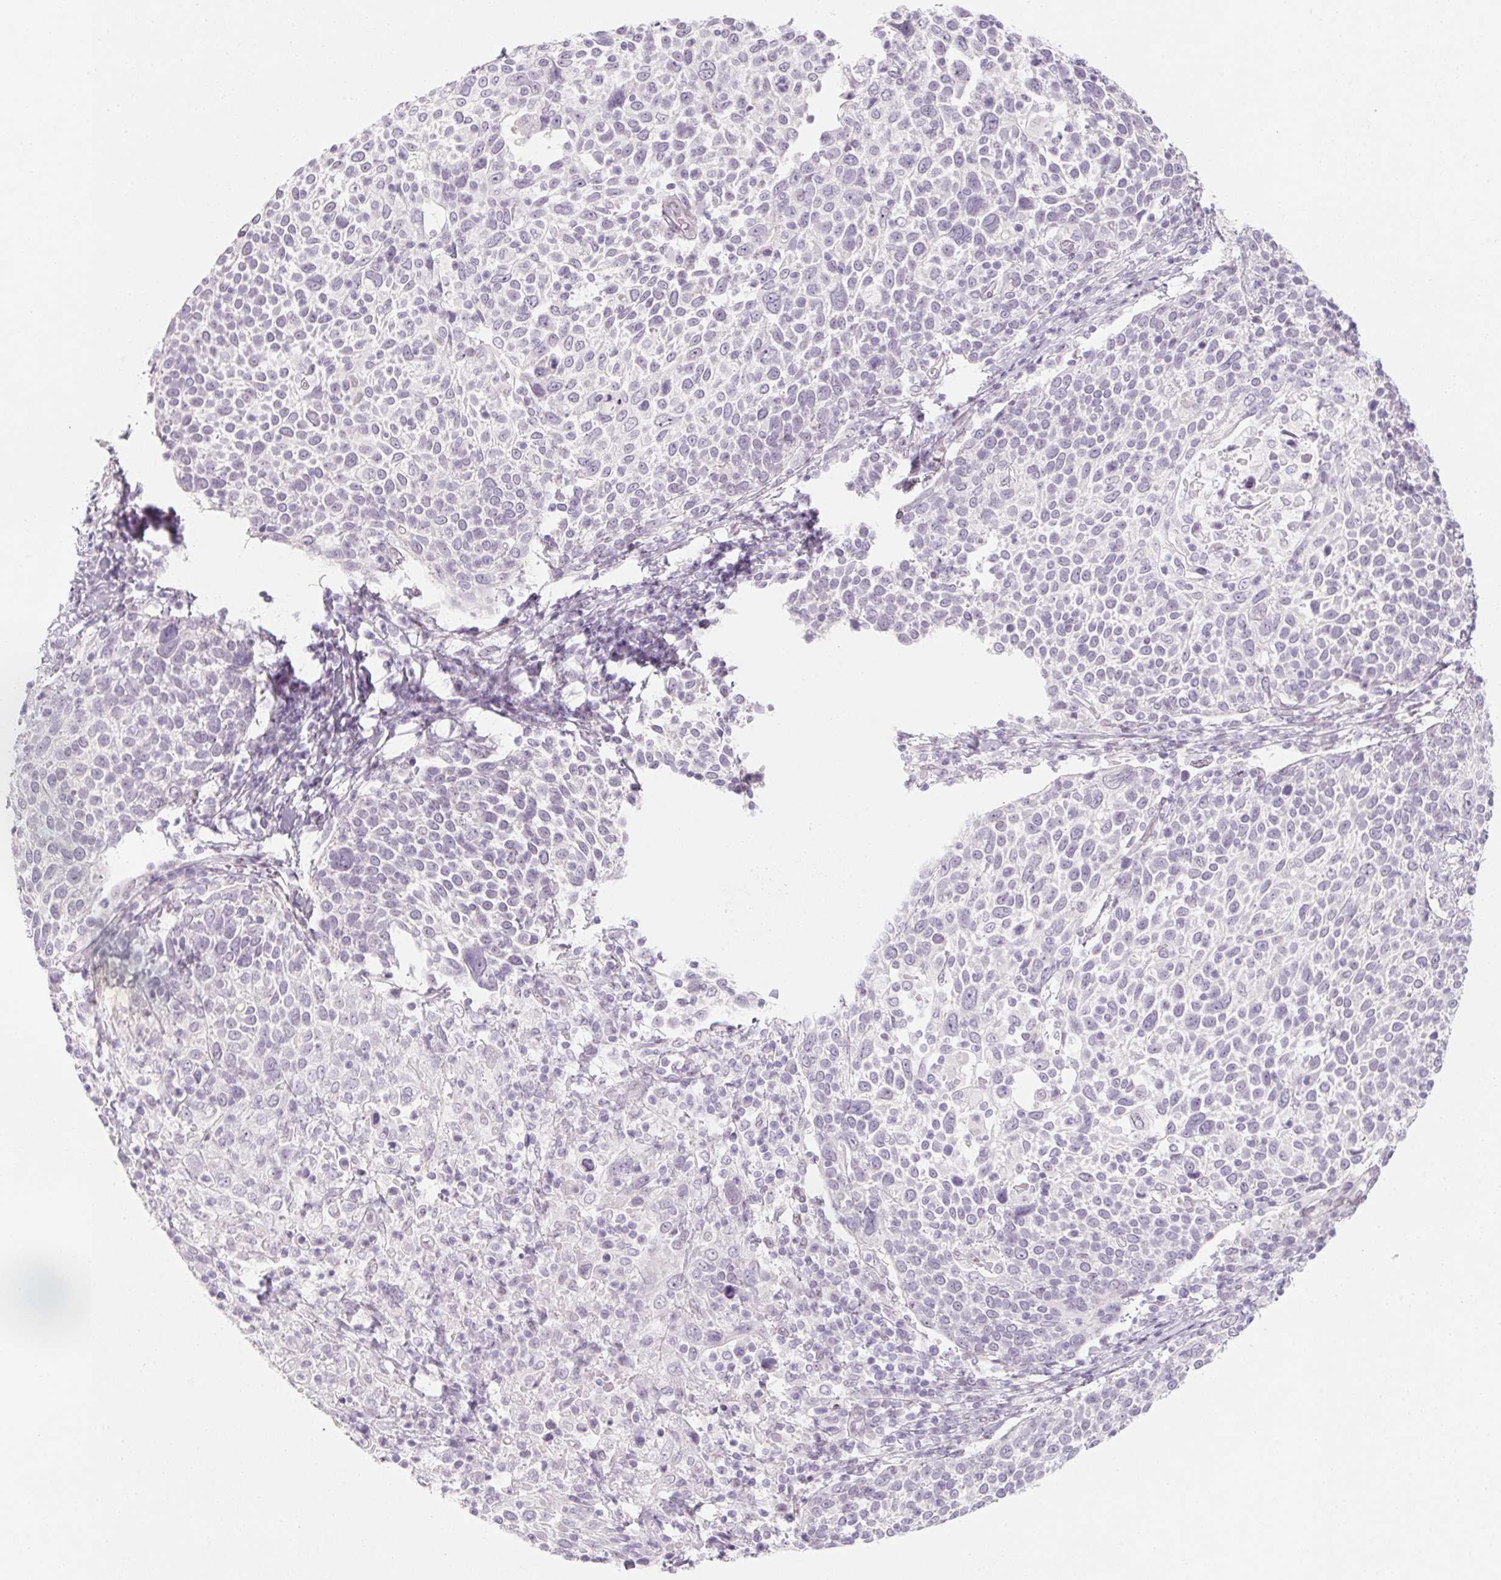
{"staining": {"intensity": "negative", "quantity": "none", "location": "none"}, "tissue": "cervical cancer", "cell_type": "Tumor cells", "image_type": "cancer", "snomed": [{"axis": "morphology", "description": "Squamous cell carcinoma, NOS"}, {"axis": "topography", "description": "Cervix"}], "caption": "A histopathology image of squamous cell carcinoma (cervical) stained for a protein reveals no brown staining in tumor cells.", "gene": "KCNQ2", "patient": {"sex": "female", "age": 61}}